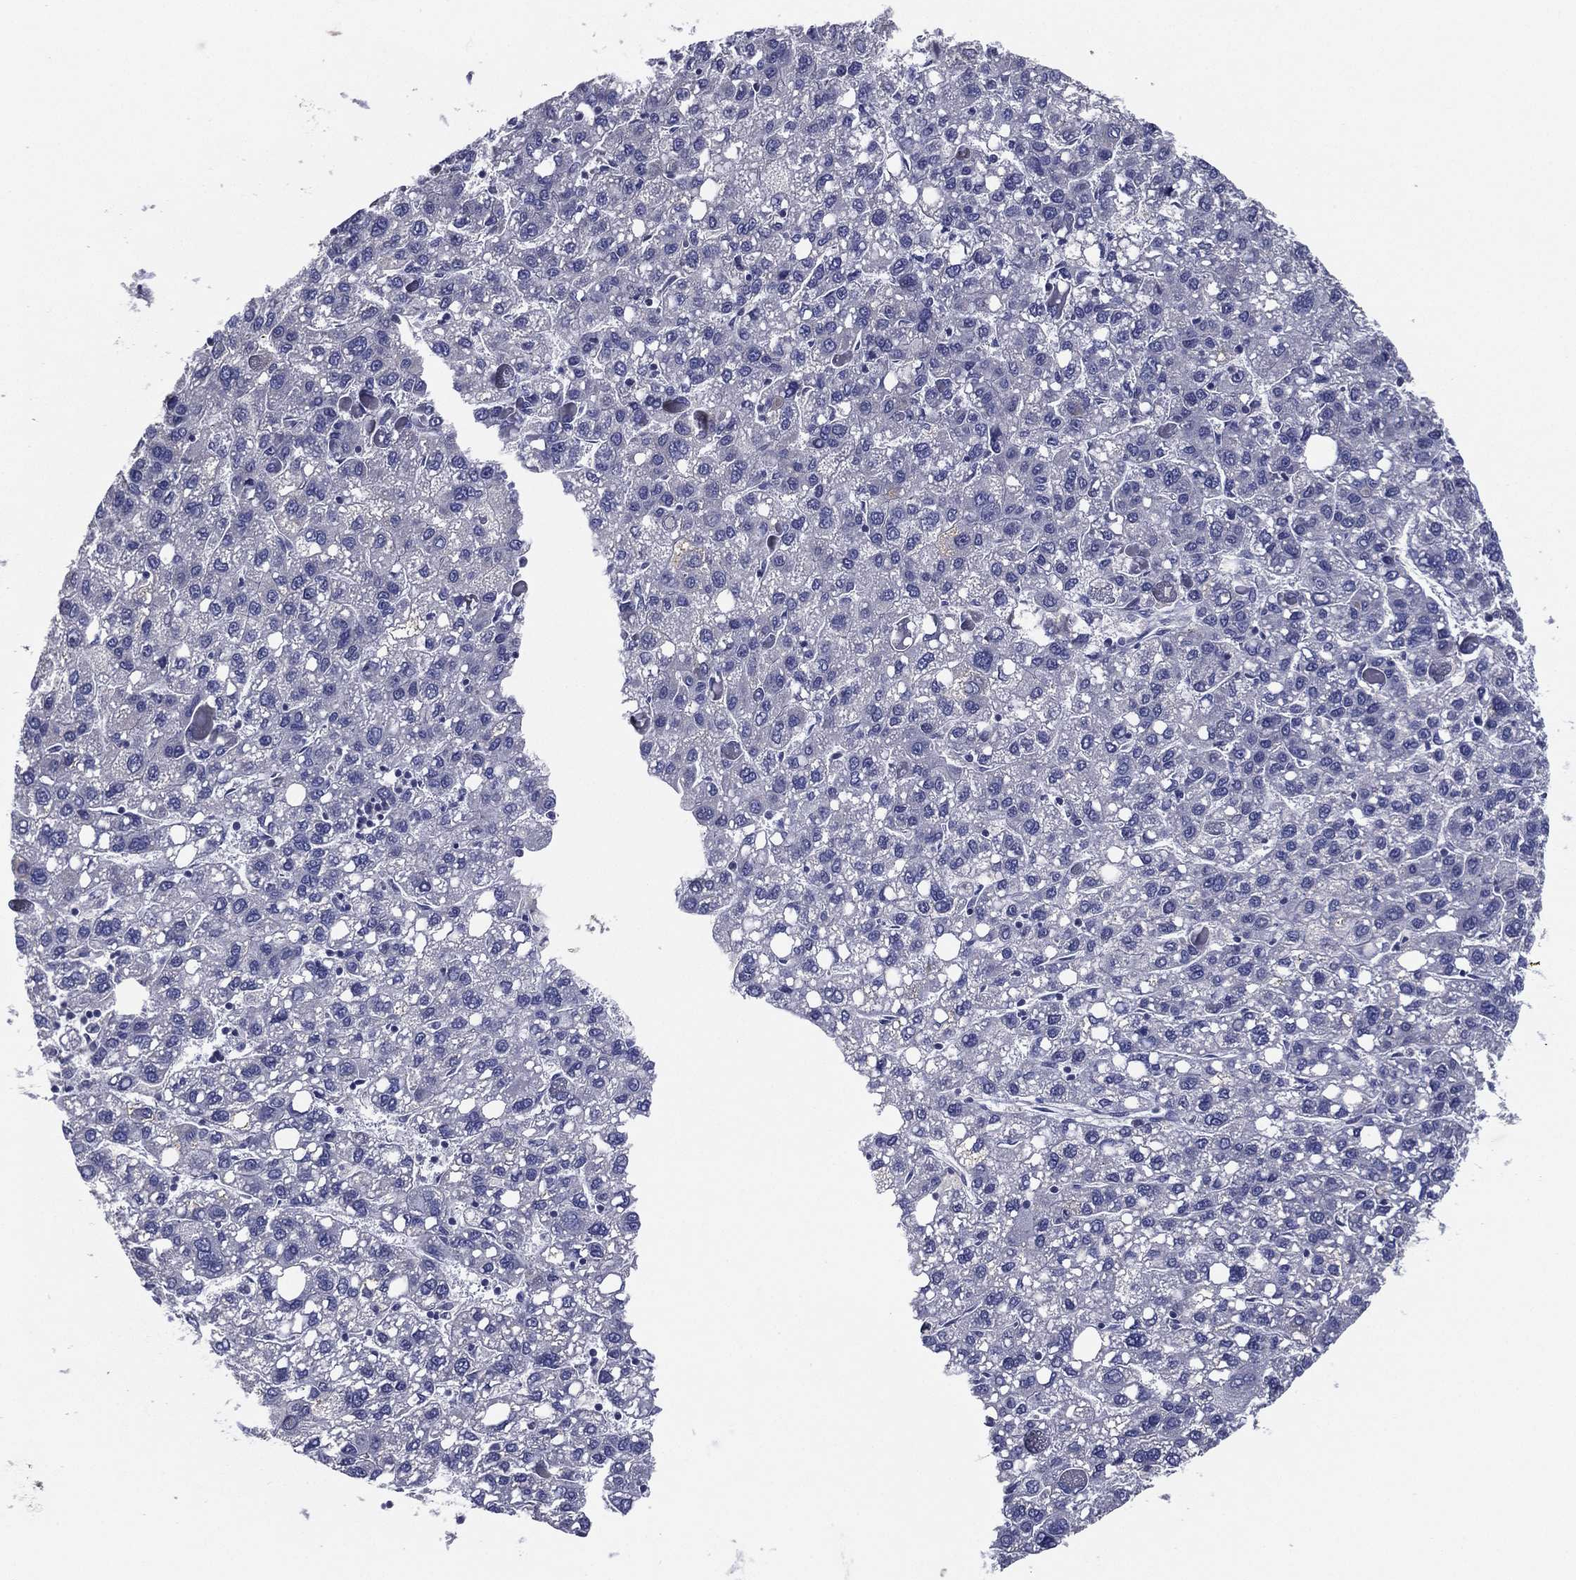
{"staining": {"intensity": "negative", "quantity": "none", "location": "none"}, "tissue": "liver cancer", "cell_type": "Tumor cells", "image_type": "cancer", "snomed": [{"axis": "morphology", "description": "Carcinoma, Hepatocellular, NOS"}, {"axis": "topography", "description": "Liver"}], "caption": "Micrograph shows no significant protein staining in tumor cells of liver cancer (hepatocellular carcinoma). Brightfield microscopy of IHC stained with DAB (3,3'-diaminobenzidine) (brown) and hematoxylin (blue), captured at high magnification.", "gene": "SLC13A4", "patient": {"sex": "female", "age": 82}}